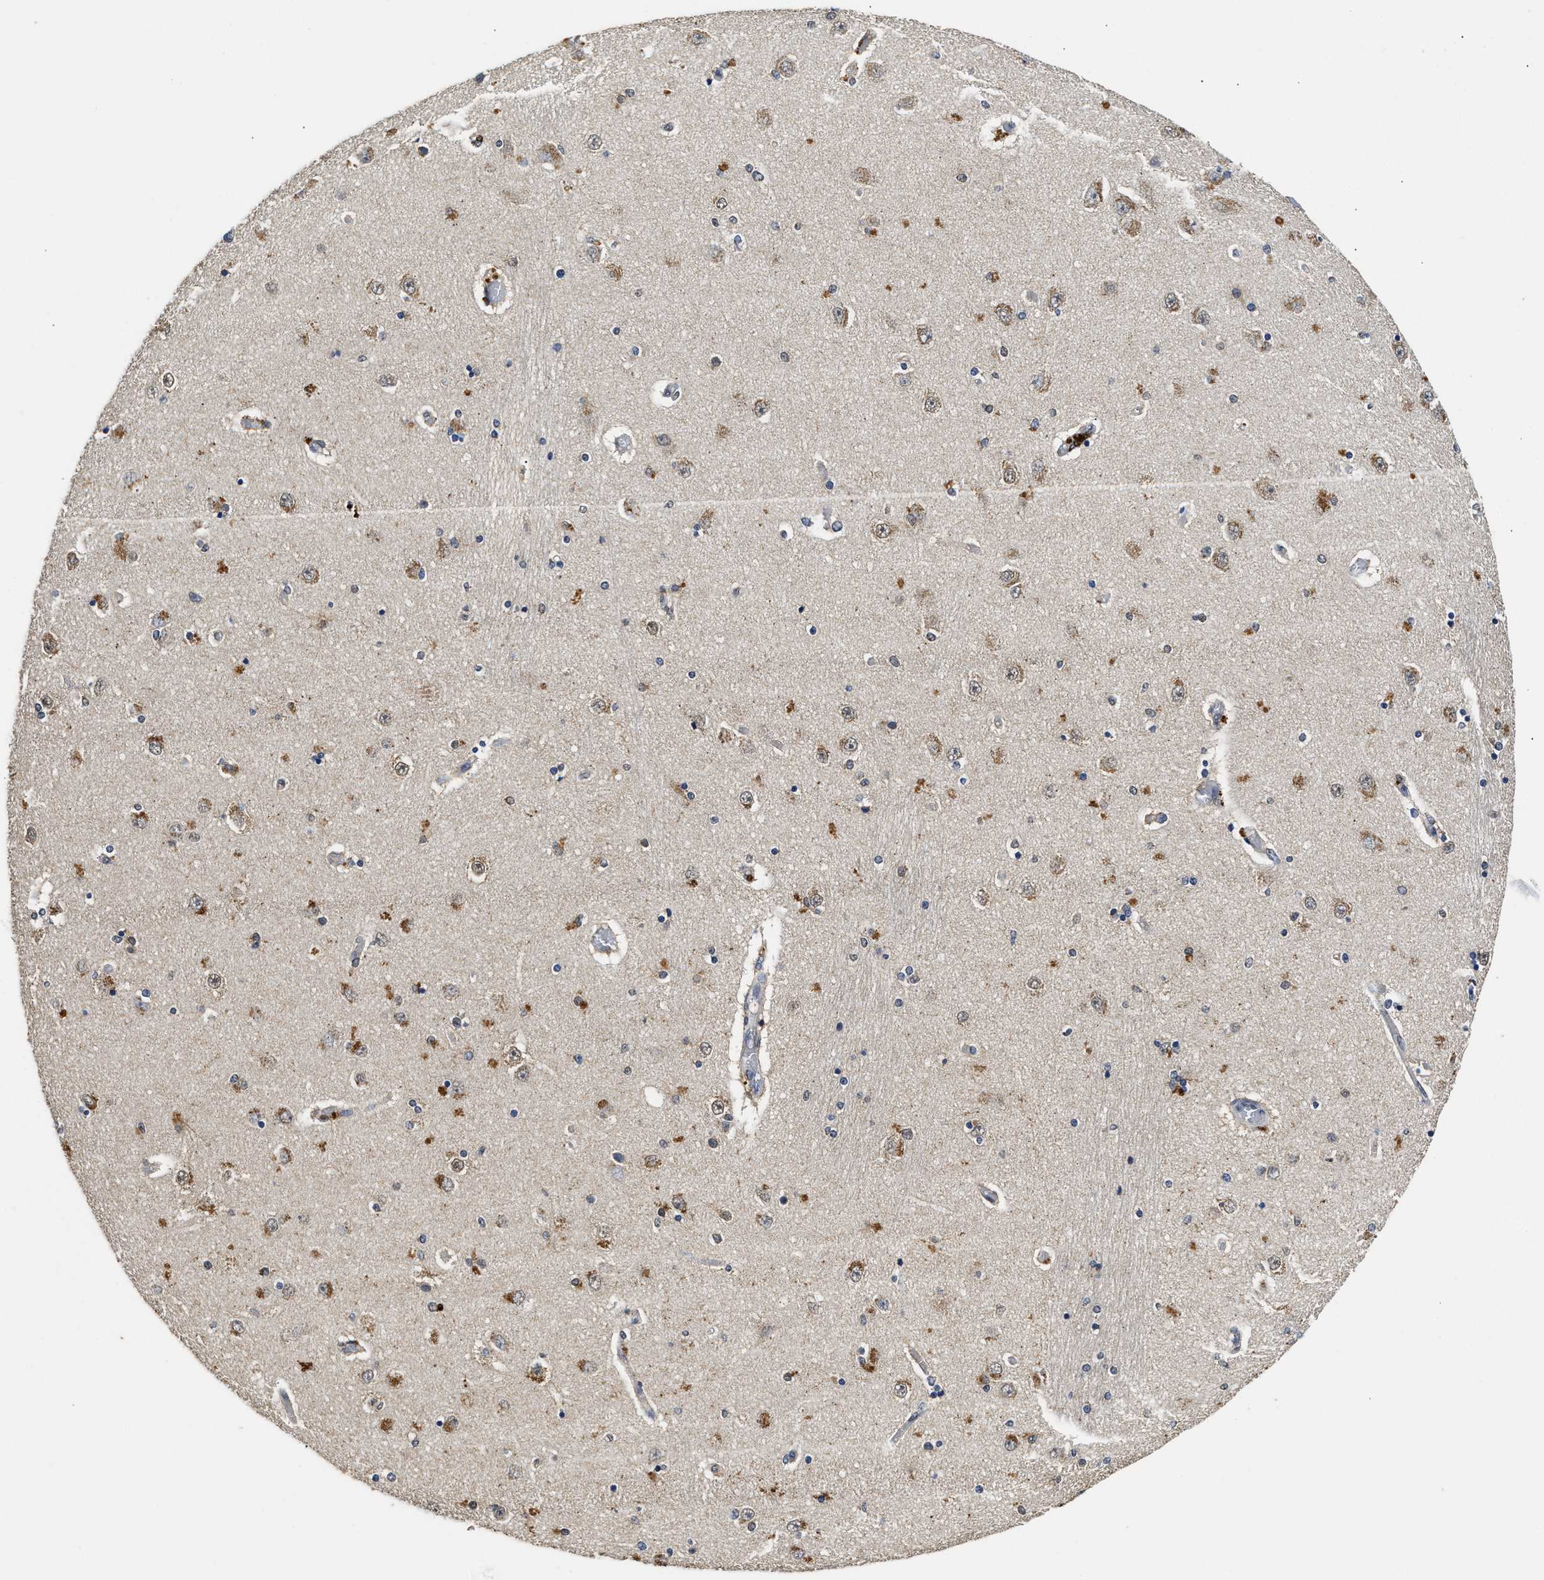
{"staining": {"intensity": "moderate", "quantity": "<25%", "location": "cytoplasmic/membranous"}, "tissue": "hippocampus", "cell_type": "Glial cells", "image_type": "normal", "snomed": [{"axis": "morphology", "description": "Normal tissue, NOS"}, {"axis": "topography", "description": "Hippocampus"}], "caption": "This histopathology image shows immunohistochemistry (IHC) staining of normal human hippocampus, with low moderate cytoplasmic/membranous staining in about <25% of glial cells.", "gene": "CTNNA1", "patient": {"sex": "female", "age": 54}}